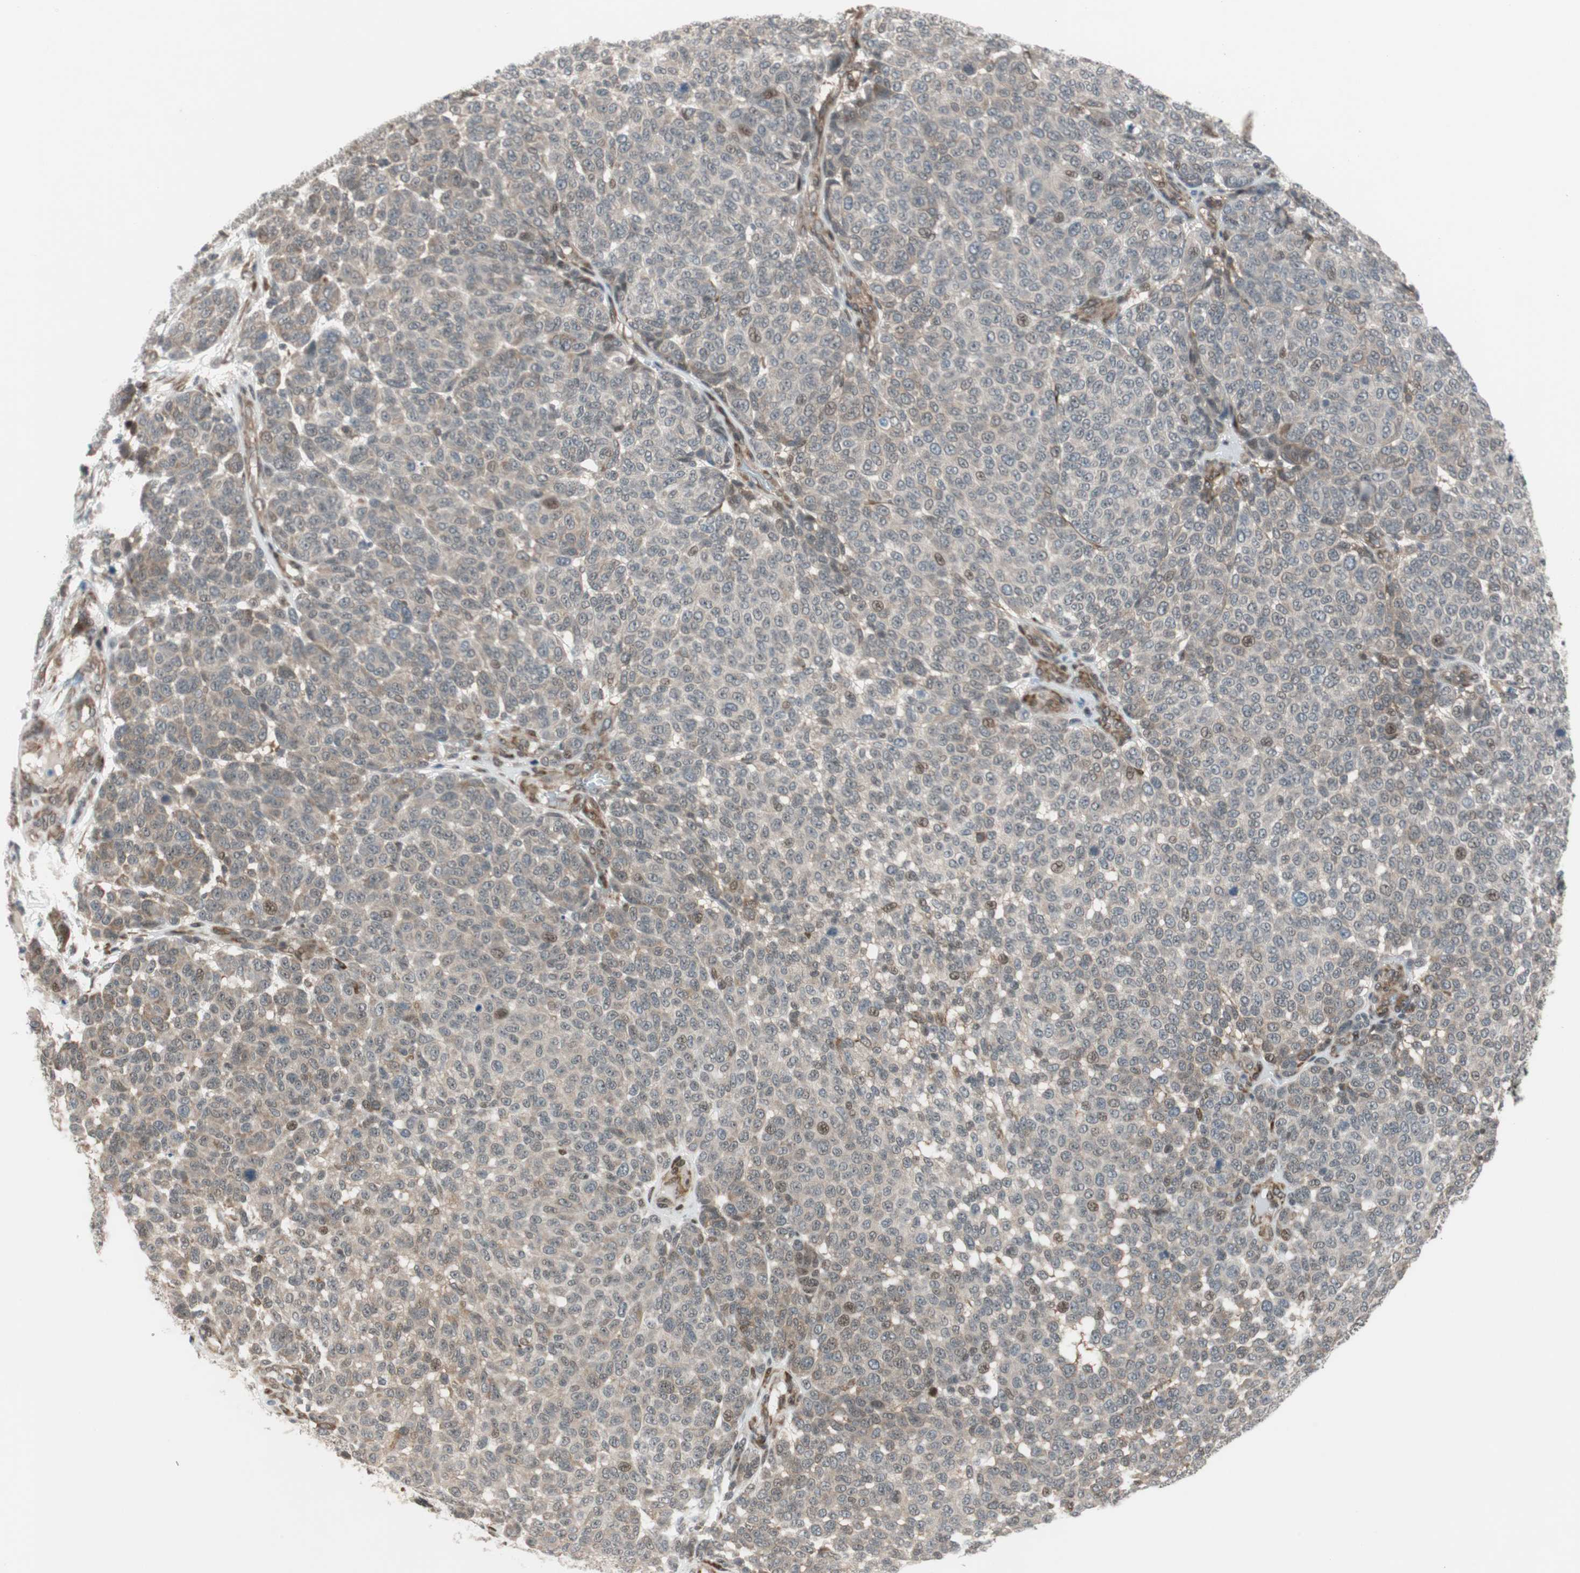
{"staining": {"intensity": "weak", "quantity": "<25%", "location": "nuclear"}, "tissue": "melanoma", "cell_type": "Tumor cells", "image_type": "cancer", "snomed": [{"axis": "morphology", "description": "Malignant melanoma, NOS"}, {"axis": "topography", "description": "Skin"}], "caption": "The image reveals no staining of tumor cells in melanoma.", "gene": "ZNF512B", "patient": {"sex": "male", "age": 59}}